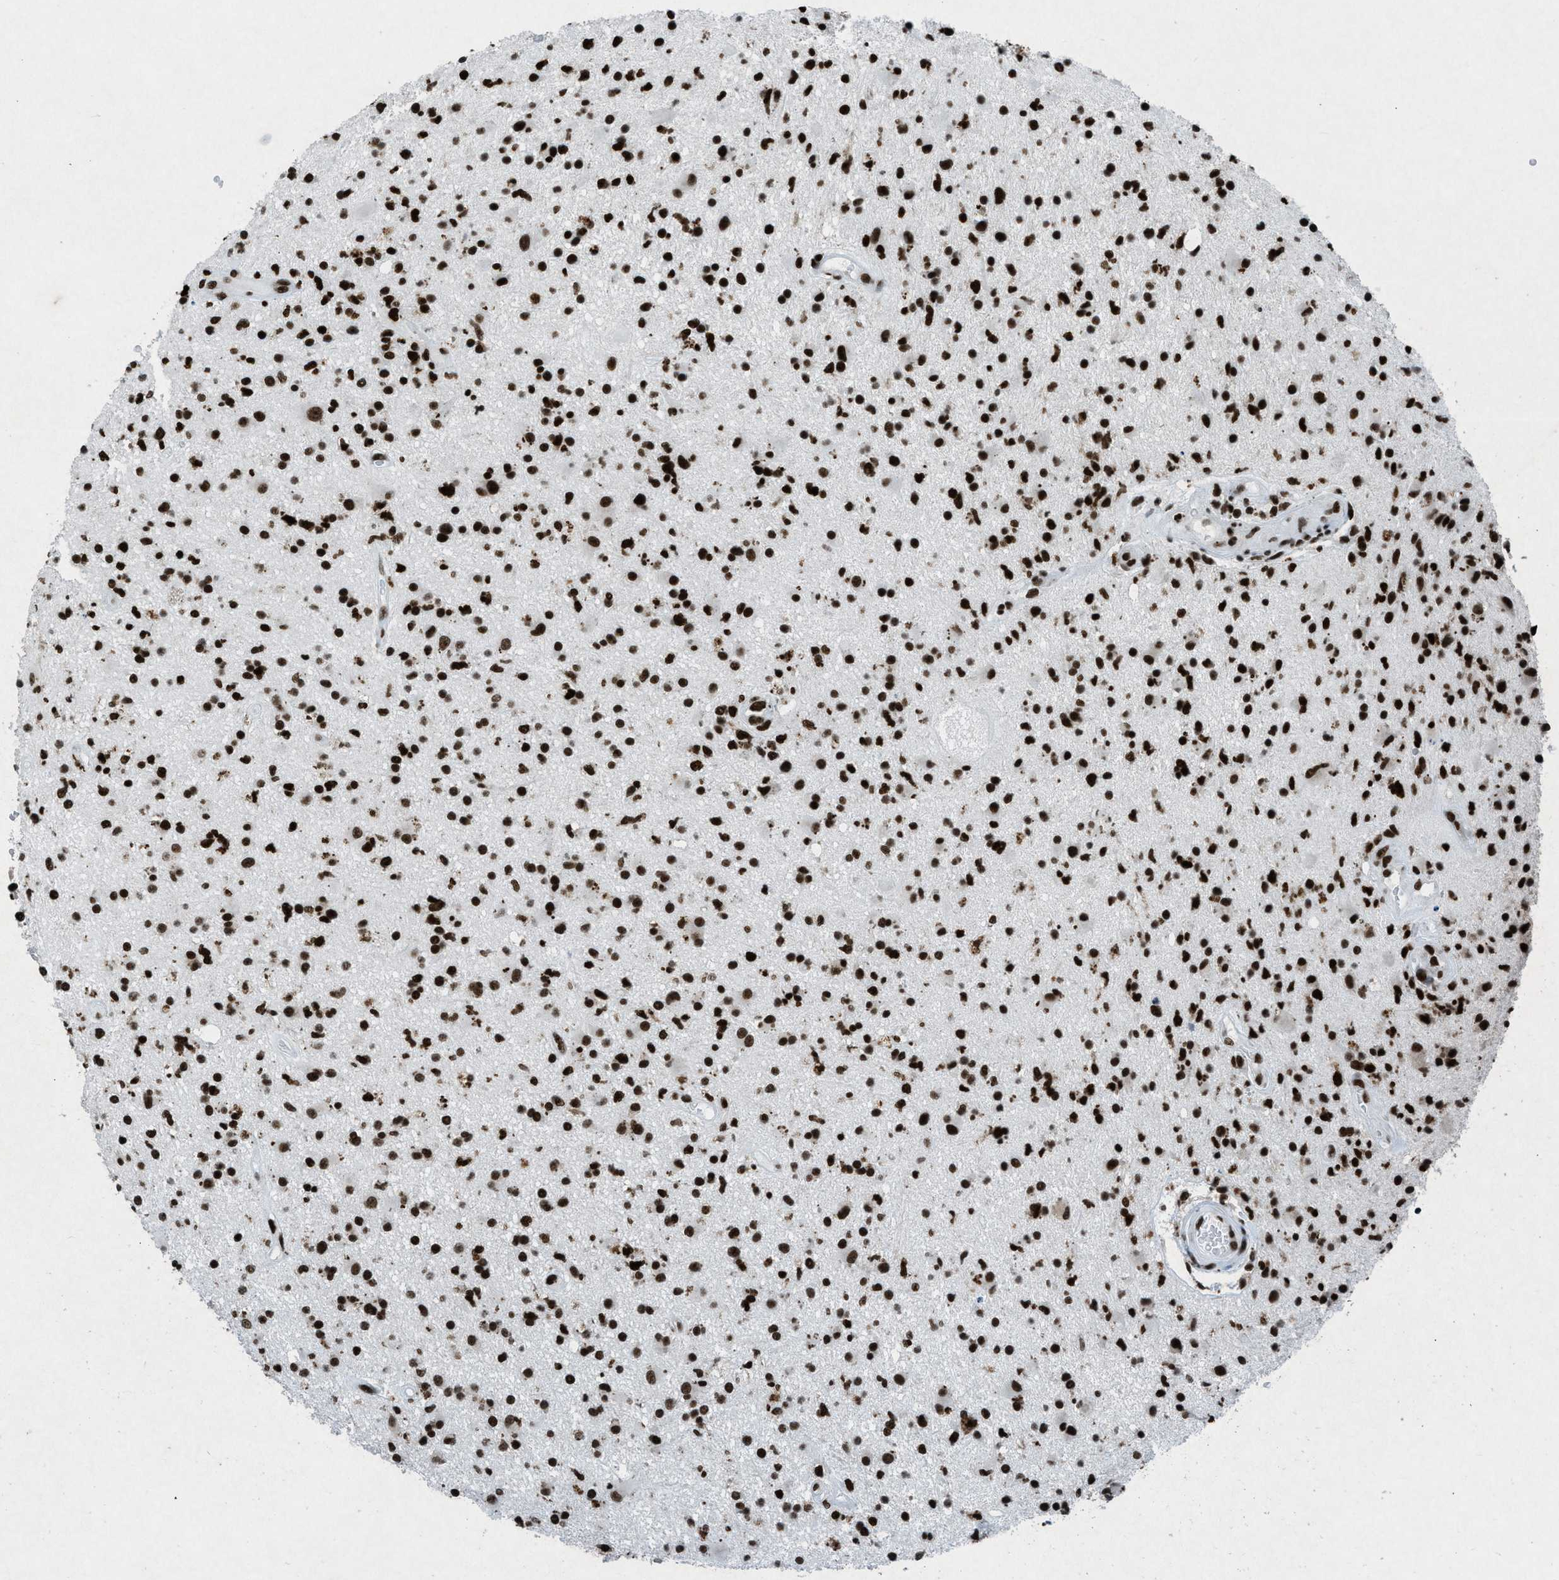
{"staining": {"intensity": "strong", "quantity": ">75%", "location": "nuclear"}, "tissue": "glioma", "cell_type": "Tumor cells", "image_type": "cancer", "snomed": [{"axis": "morphology", "description": "Glioma, malignant, High grade"}, {"axis": "topography", "description": "Brain"}], "caption": "This micrograph exhibits high-grade glioma (malignant) stained with immunohistochemistry (IHC) to label a protein in brown. The nuclear of tumor cells show strong positivity for the protein. Nuclei are counter-stained blue.", "gene": "NXF1", "patient": {"sex": "male", "age": 33}}